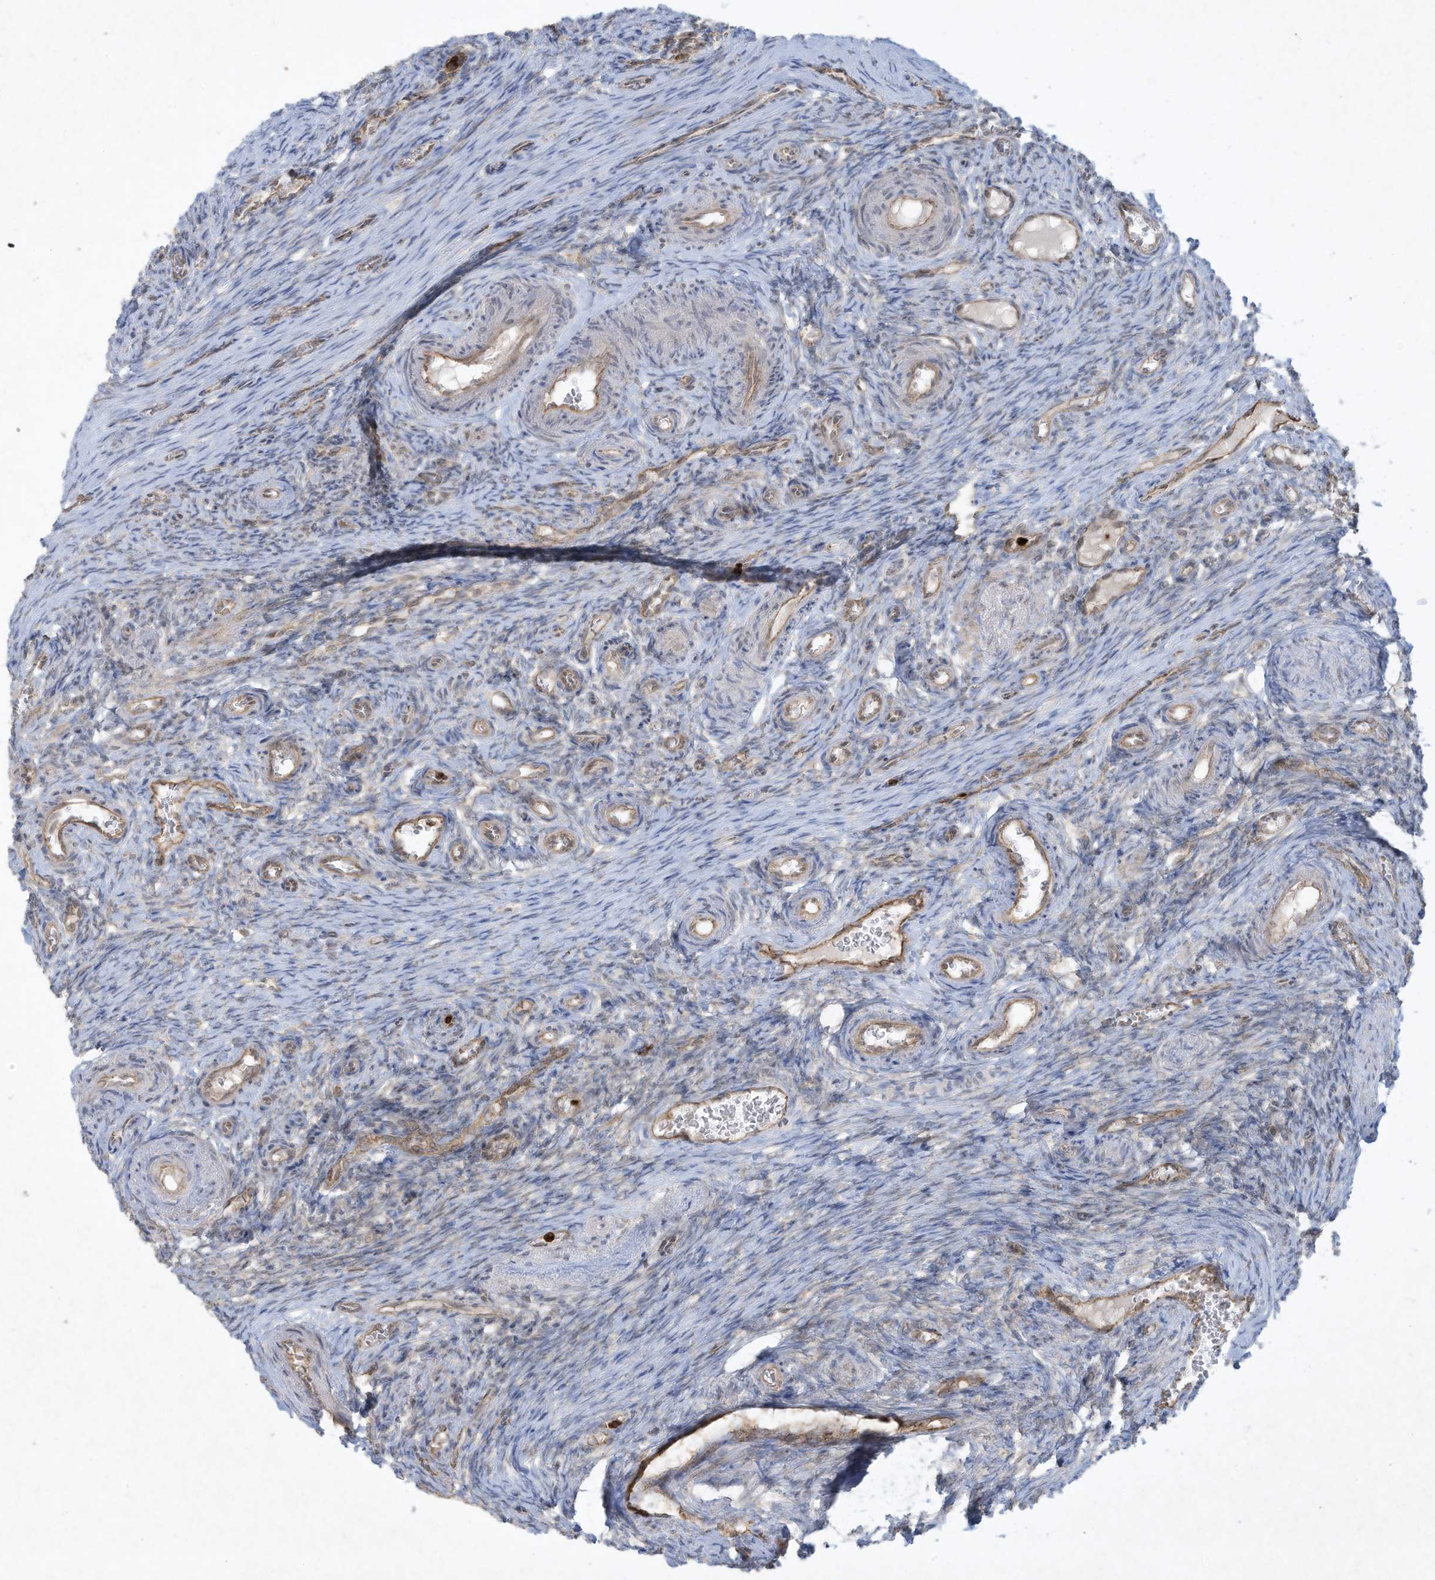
{"staining": {"intensity": "negative", "quantity": "none", "location": "none"}, "tissue": "ovary", "cell_type": "Ovarian stroma cells", "image_type": "normal", "snomed": [{"axis": "morphology", "description": "Adenocarcinoma, NOS"}, {"axis": "topography", "description": "Endometrium"}], "caption": "Immunohistochemistry of normal ovary displays no staining in ovarian stroma cells.", "gene": "CHRNA4", "patient": {"sex": "female", "age": 32}}